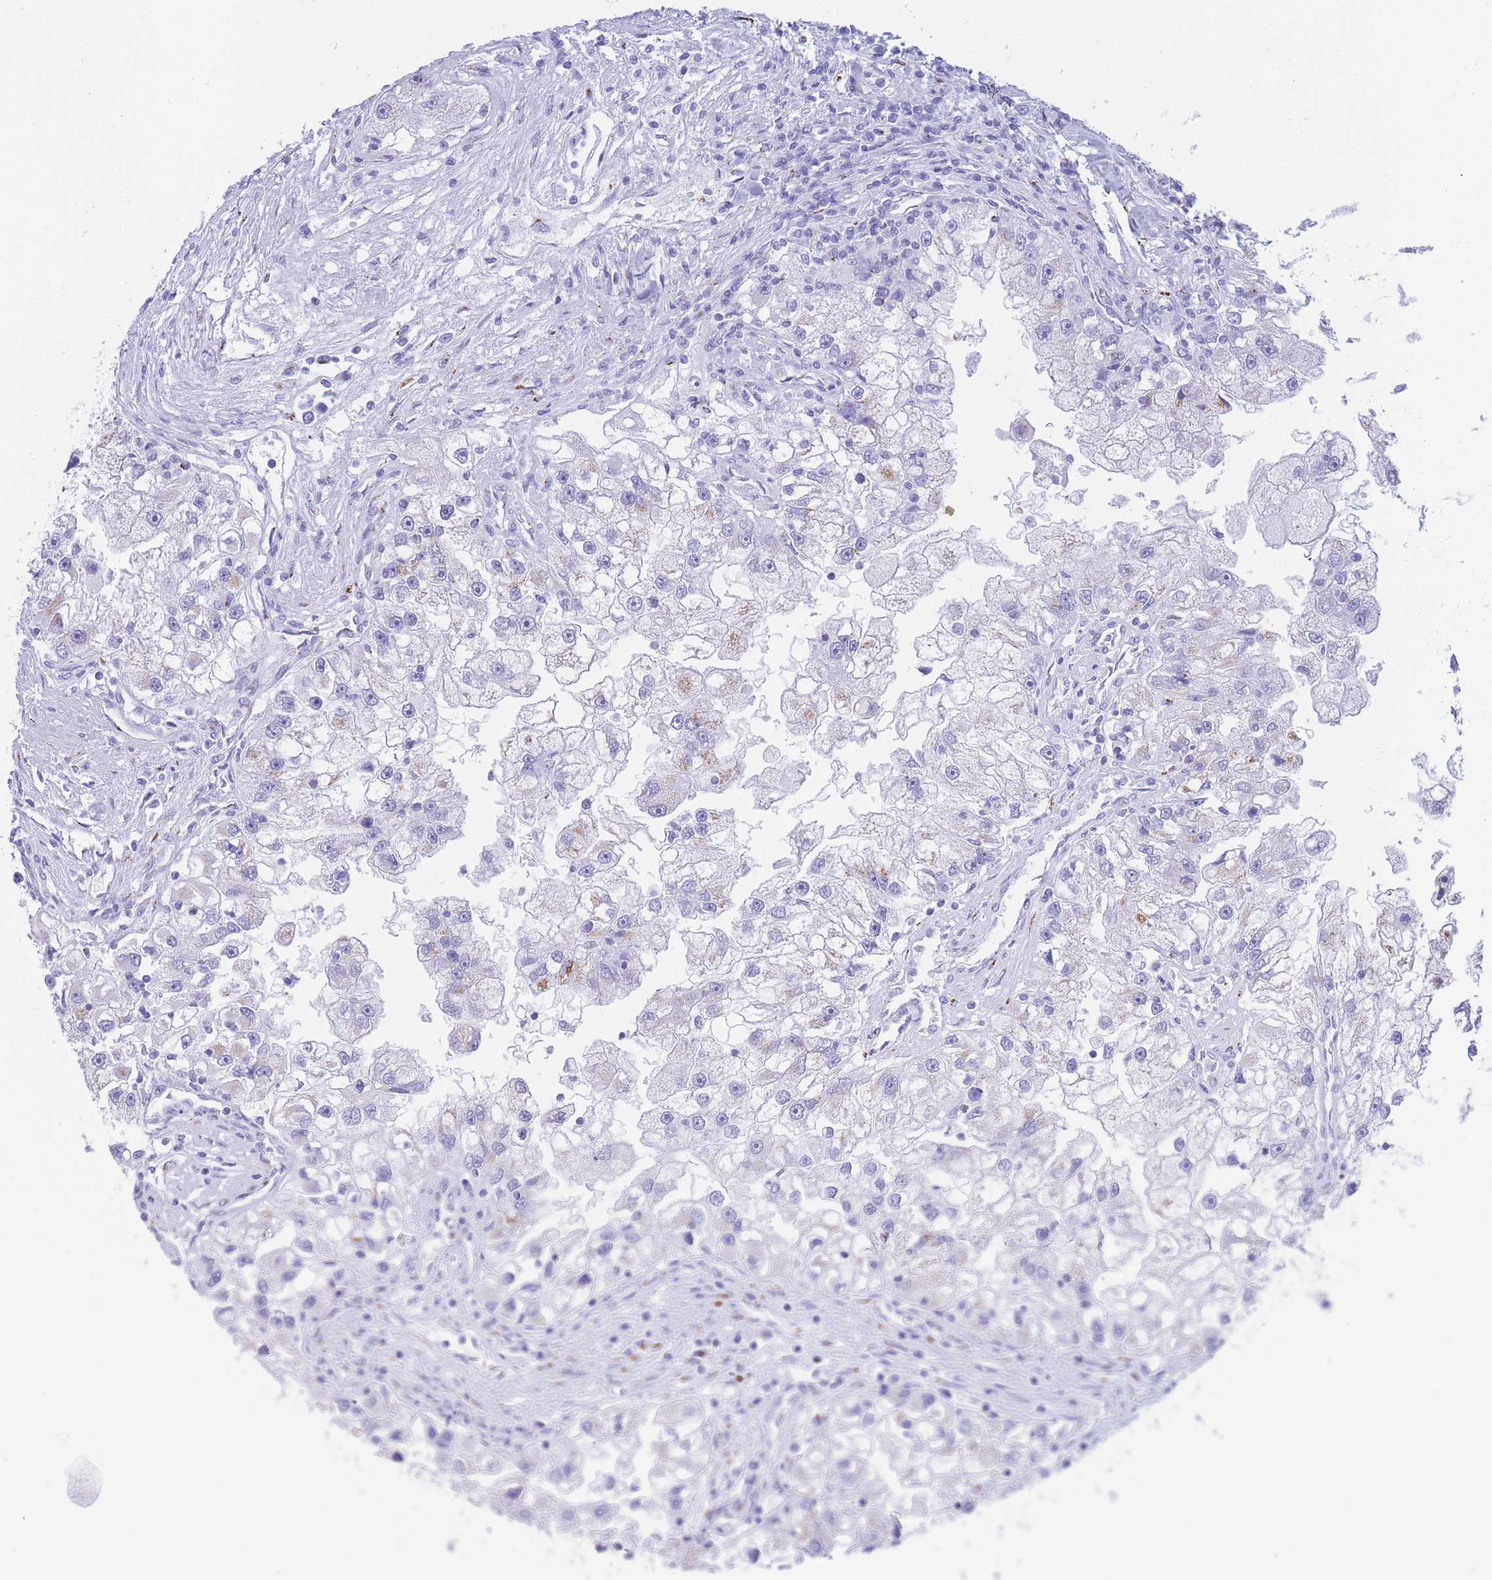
{"staining": {"intensity": "weak", "quantity": "<25%", "location": "cytoplasmic/membranous"}, "tissue": "renal cancer", "cell_type": "Tumor cells", "image_type": "cancer", "snomed": [{"axis": "morphology", "description": "Adenocarcinoma, NOS"}, {"axis": "topography", "description": "Kidney"}], "caption": "High power microscopy micrograph of an IHC photomicrograph of renal cancer (adenocarcinoma), revealing no significant expression in tumor cells.", "gene": "FAM3C", "patient": {"sex": "male", "age": 63}}